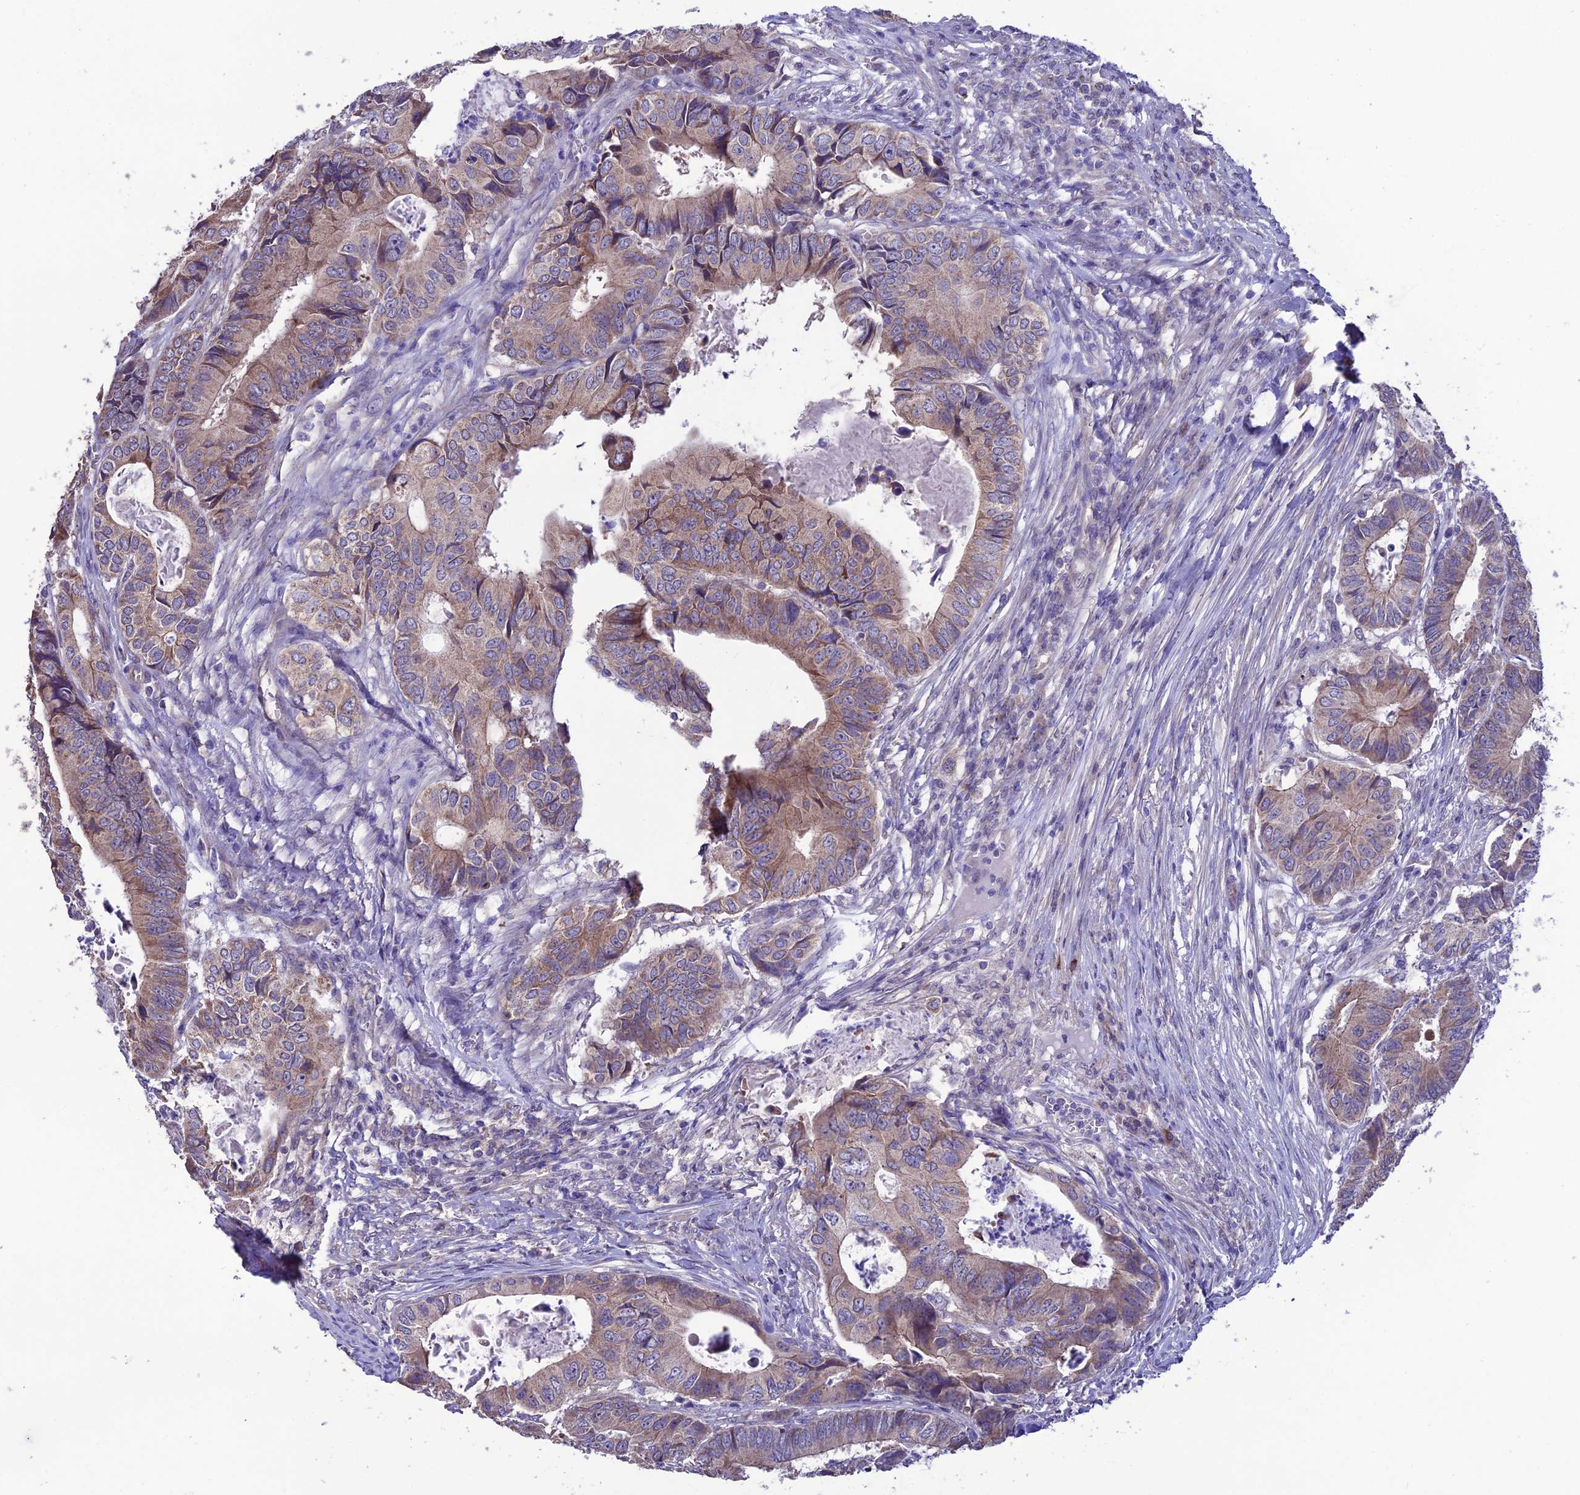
{"staining": {"intensity": "moderate", "quantity": ">75%", "location": "cytoplasmic/membranous"}, "tissue": "colorectal cancer", "cell_type": "Tumor cells", "image_type": "cancer", "snomed": [{"axis": "morphology", "description": "Adenocarcinoma, NOS"}, {"axis": "topography", "description": "Colon"}], "caption": "Approximately >75% of tumor cells in colorectal cancer (adenocarcinoma) demonstrate moderate cytoplasmic/membranous protein staining as visualized by brown immunohistochemical staining.", "gene": "HOGA1", "patient": {"sex": "male", "age": 85}}